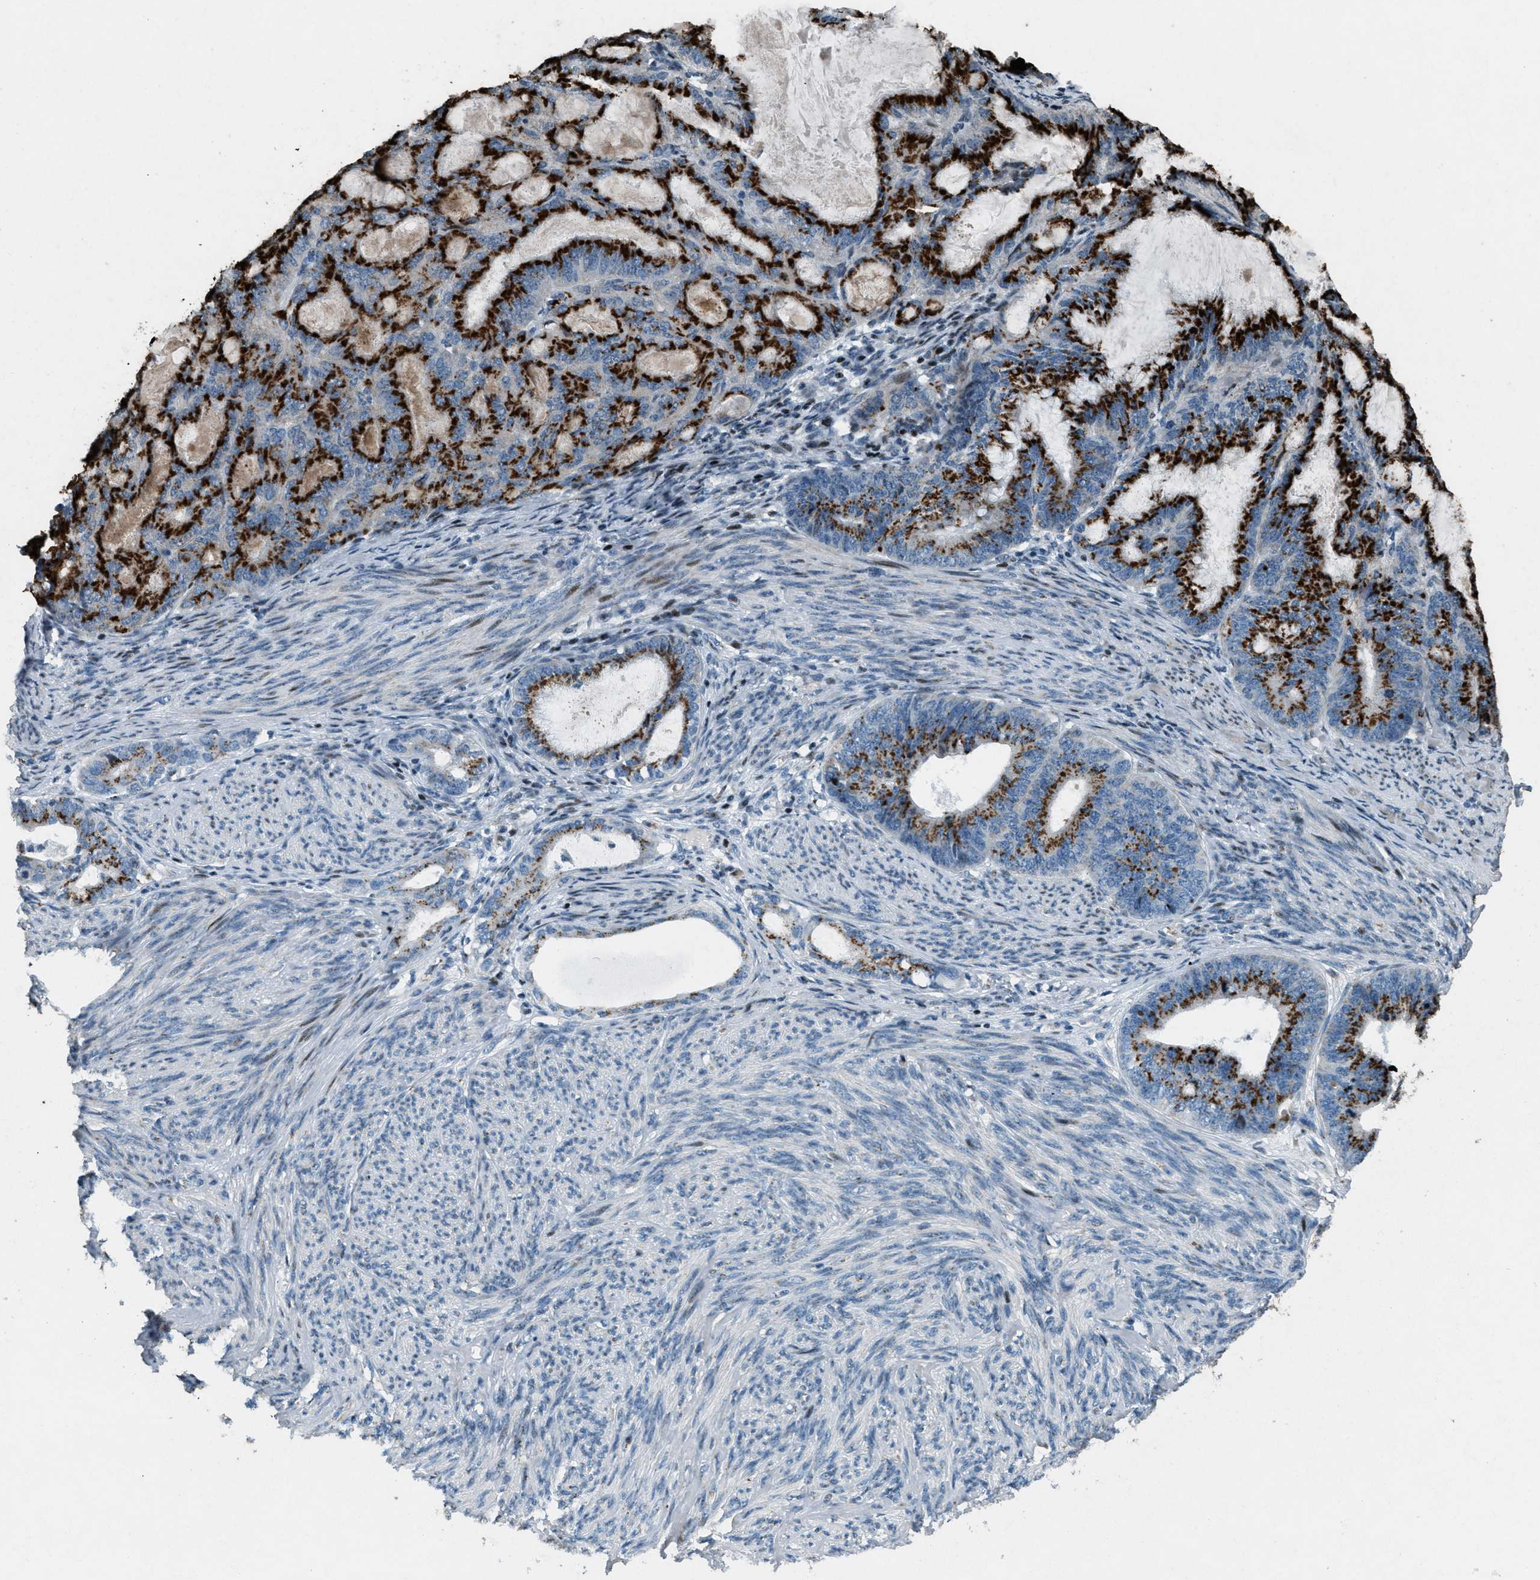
{"staining": {"intensity": "strong", "quantity": ">75%", "location": "cytoplasmic/membranous"}, "tissue": "endometrial cancer", "cell_type": "Tumor cells", "image_type": "cancer", "snomed": [{"axis": "morphology", "description": "Adenocarcinoma, NOS"}, {"axis": "topography", "description": "Endometrium"}], "caption": "DAB immunohistochemical staining of adenocarcinoma (endometrial) shows strong cytoplasmic/membranous protein expression in about >75% of tumor cells.", "gene": "GPC6", "patient": {"sex": "female", "age": 86}}